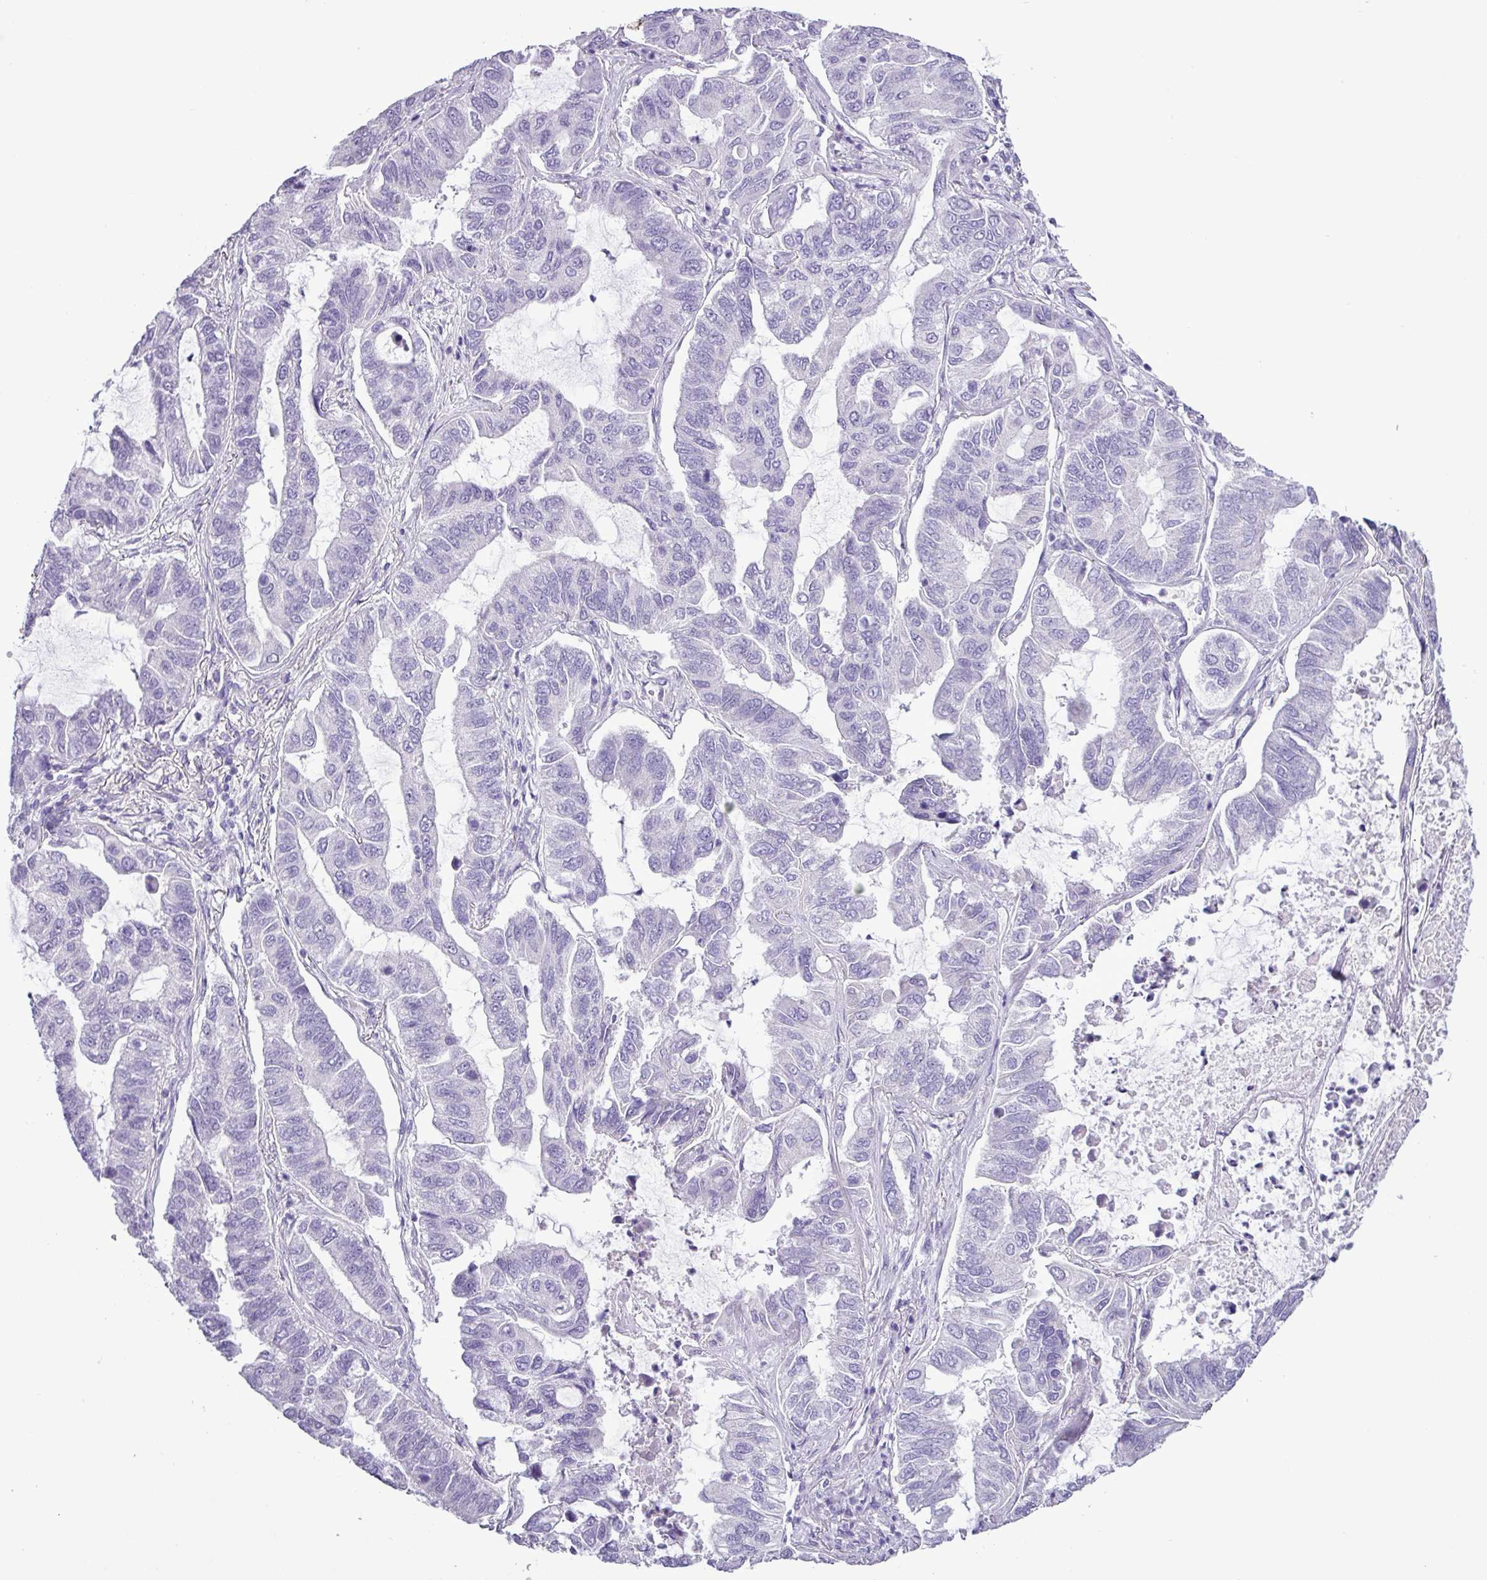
{"staining": {"intensity": "negative", "quantity": "none", "location": "none"}, "tissue": "lung cancer", "cell_type": "Tumor cells", "image_type": "cancer", "snomed": [{"axis": "morphology", "description": "Adenocarcinoma, NOS"}, {"axis": "topography", "description": "Lung"}], "caption": "The histopathology image exhibits no staining of tumor cells in adenocarcinoma (lung).", "gene": "ALDH3A1", "patient": {"sex": "male", "age": 64}}